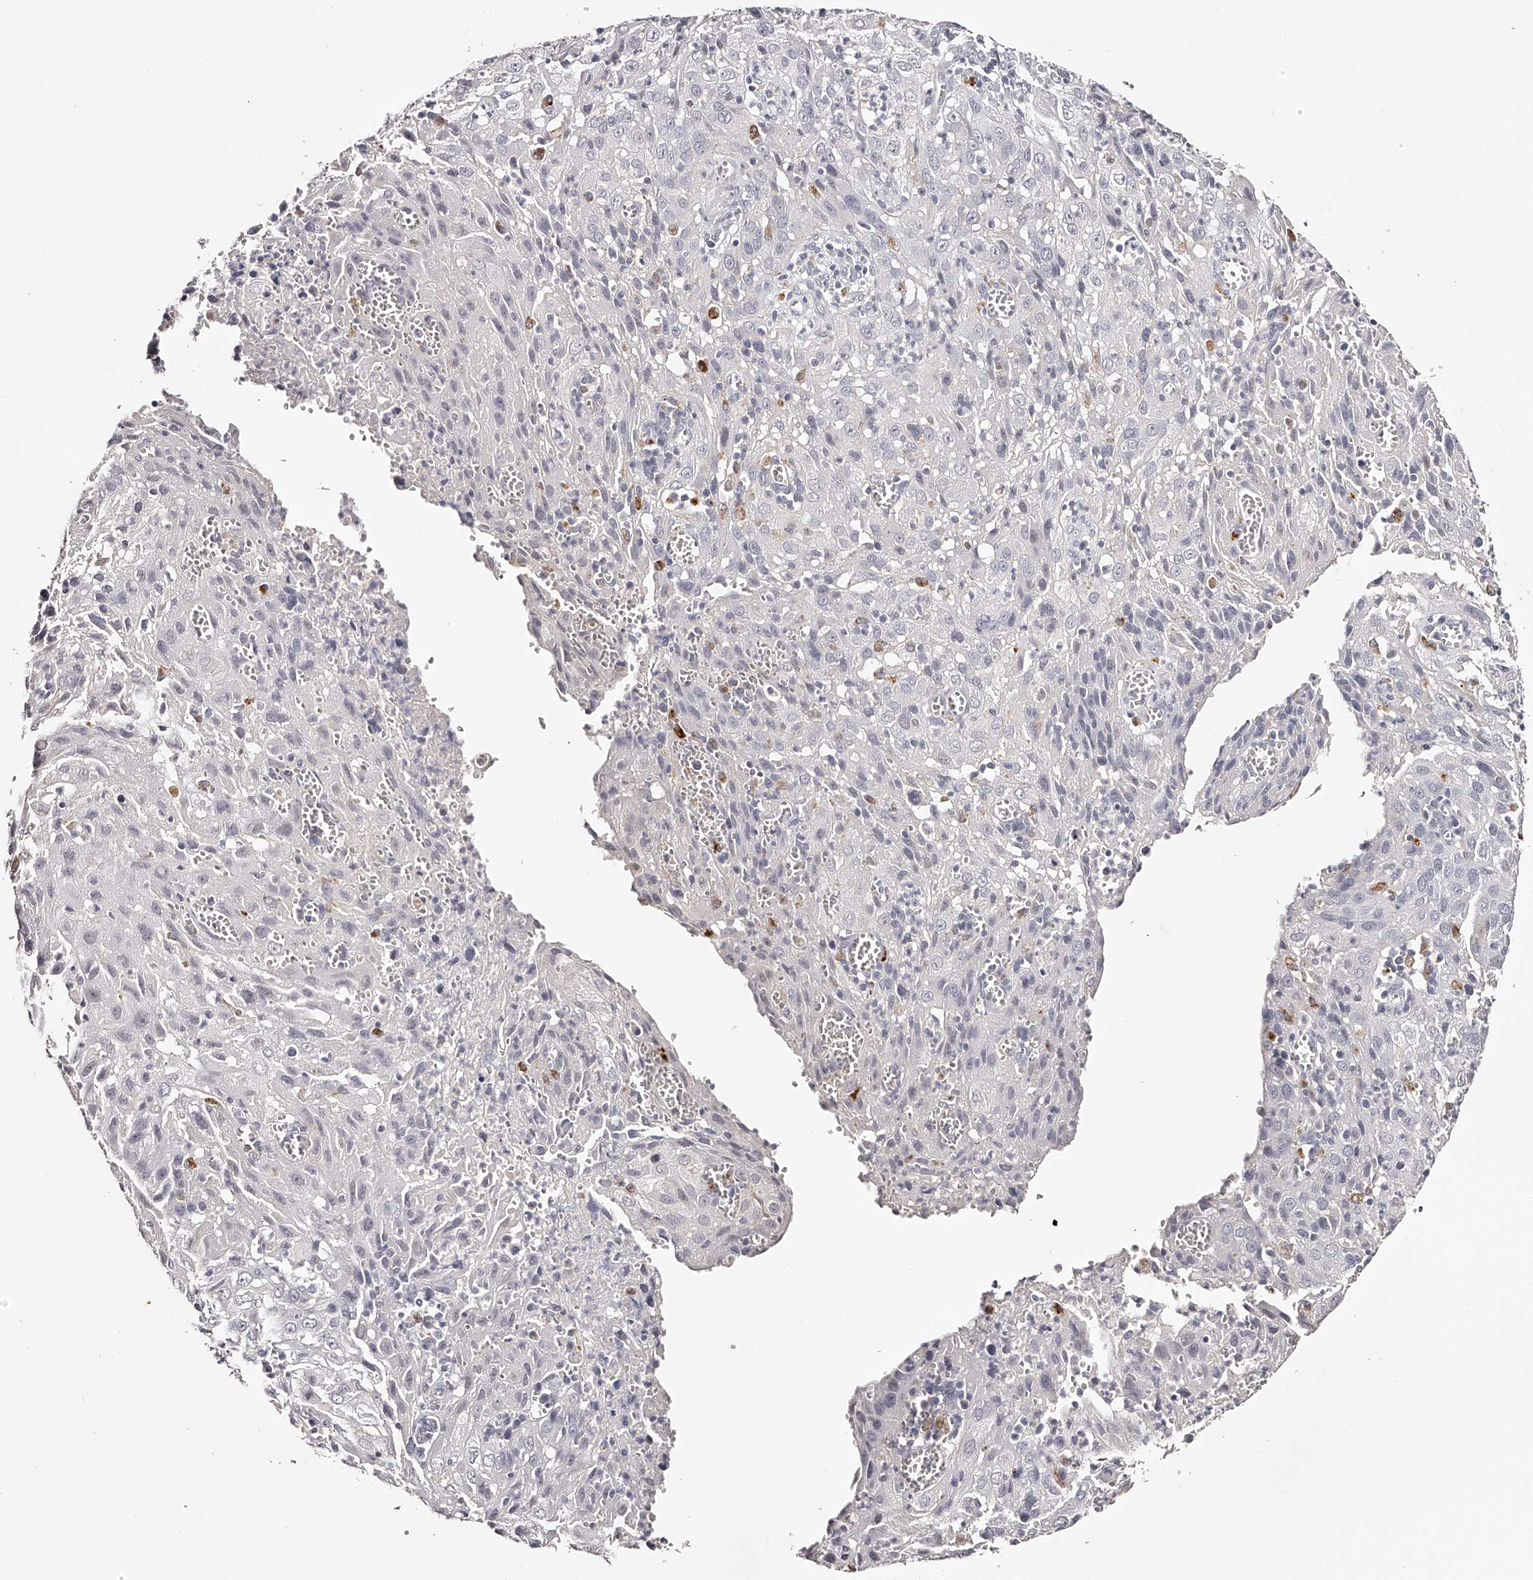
{"staining": {"intensity": "negative", "quantity": "none", "location": "none"}, "tissue": "cervical cancer", "cell_type": "Tumor cells", "image_type": "cancer", "snomed": [{"axis": "morphology", "description": "Squamous cell carcinoma, NOS"}, {"axis": "topography", "description": "Cervix"}], "caption": "Tumor cells are negative for protein expression in human cervical cancer.", "gene": "SLC35D3", "patient": {"sex": "female", "age": 32}}